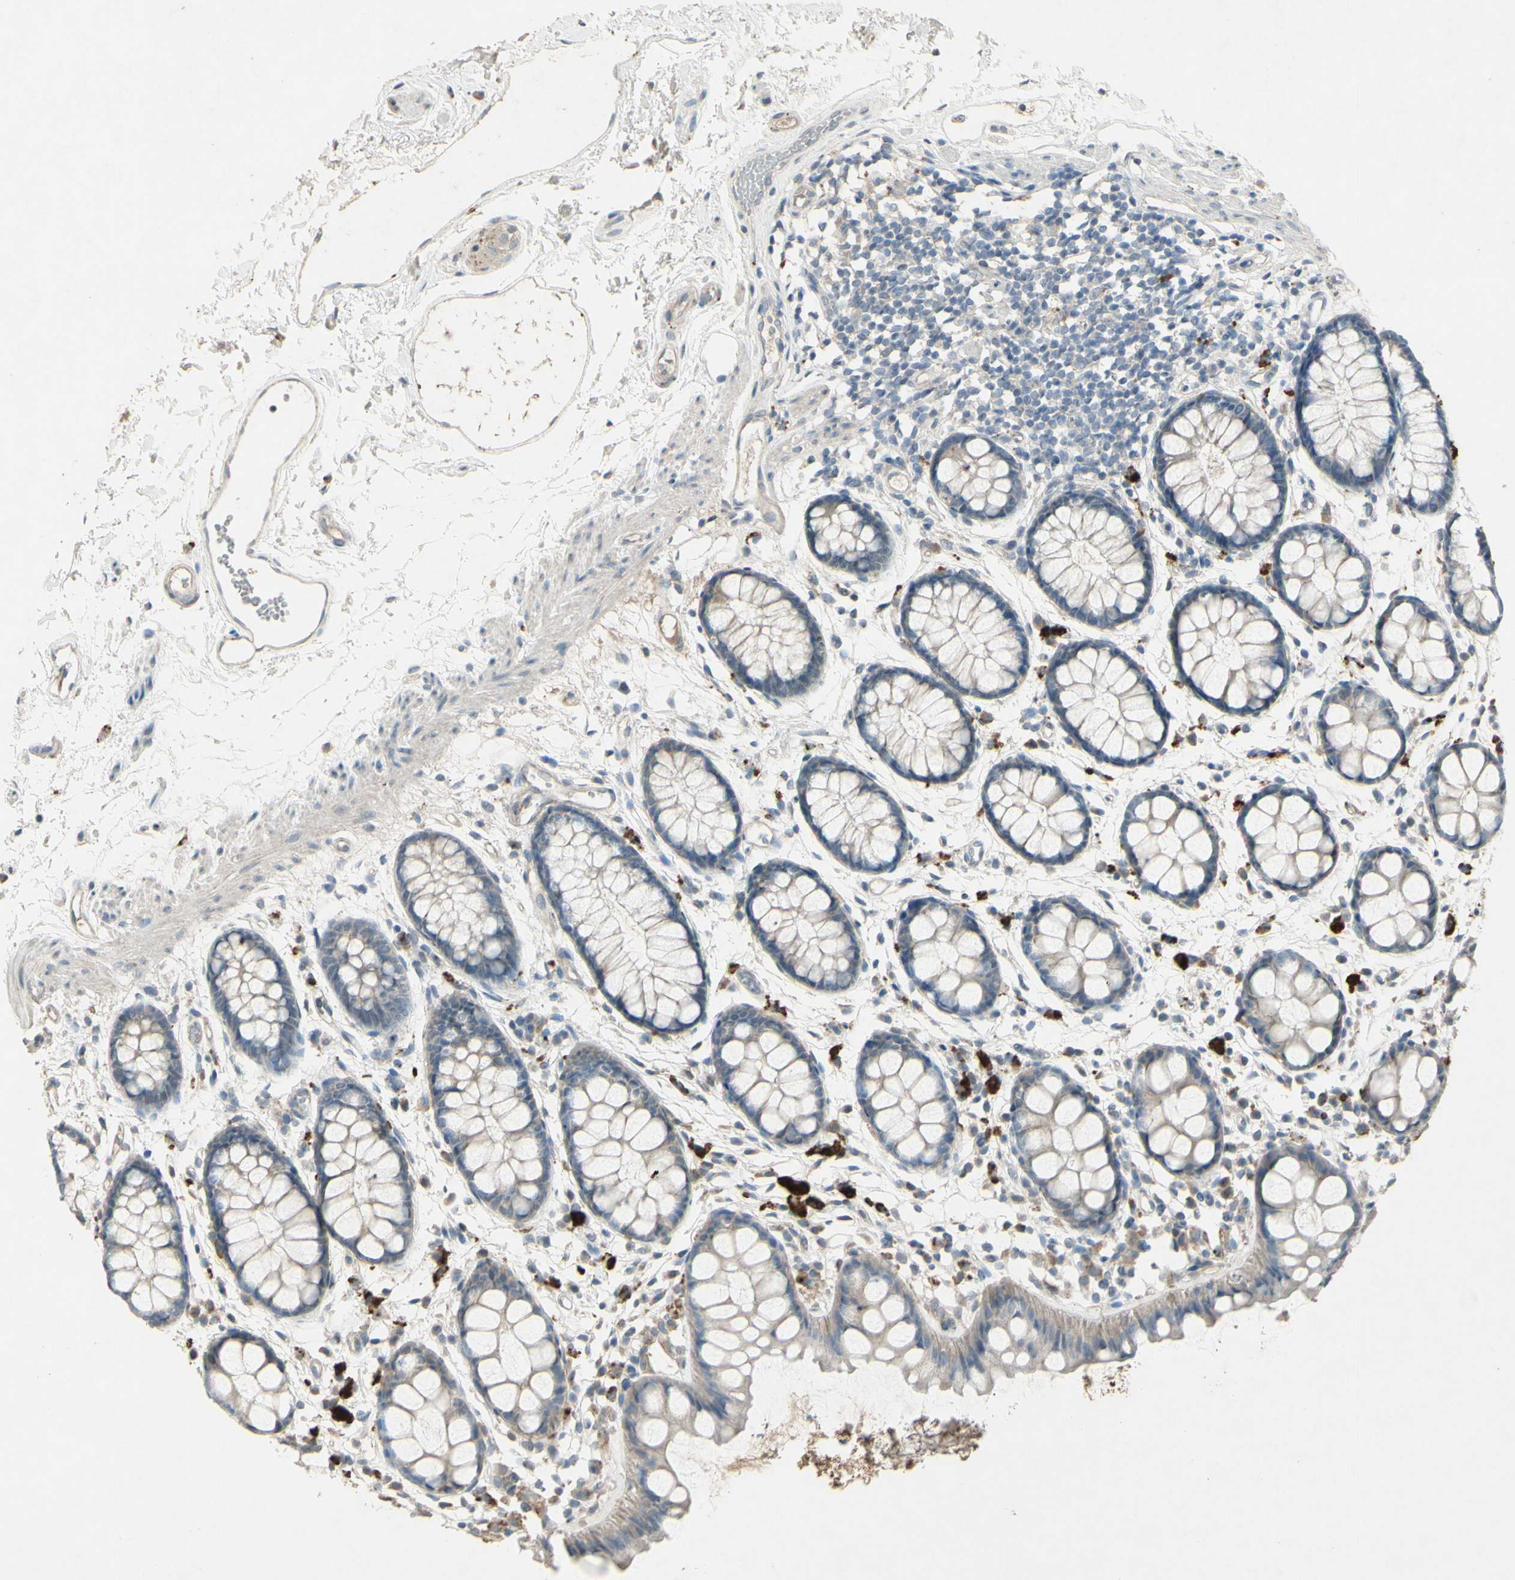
{"staining": {"intensity": "weak", "quantity": ">75%", "location": "cytoplasmic/membranous"}, "tissue": "rectum", "cell_type": "Glandular cells", "image_type": "normal", "snomed": [{"axis": "morphology", "description": "Normal tissue, NOS"}, {"axis": "topography", "description": "Rectum"}], "caption": "This photomicrograph reveals benign rectum stained with IHC to label a protein in brown. The cytoplasmic/membranous of glandular cells show weak positivity for the protein. Nuclei are counter-stained blue.", "gene": "TIMM21", "patient": {"sex": "female", "age": 66}}